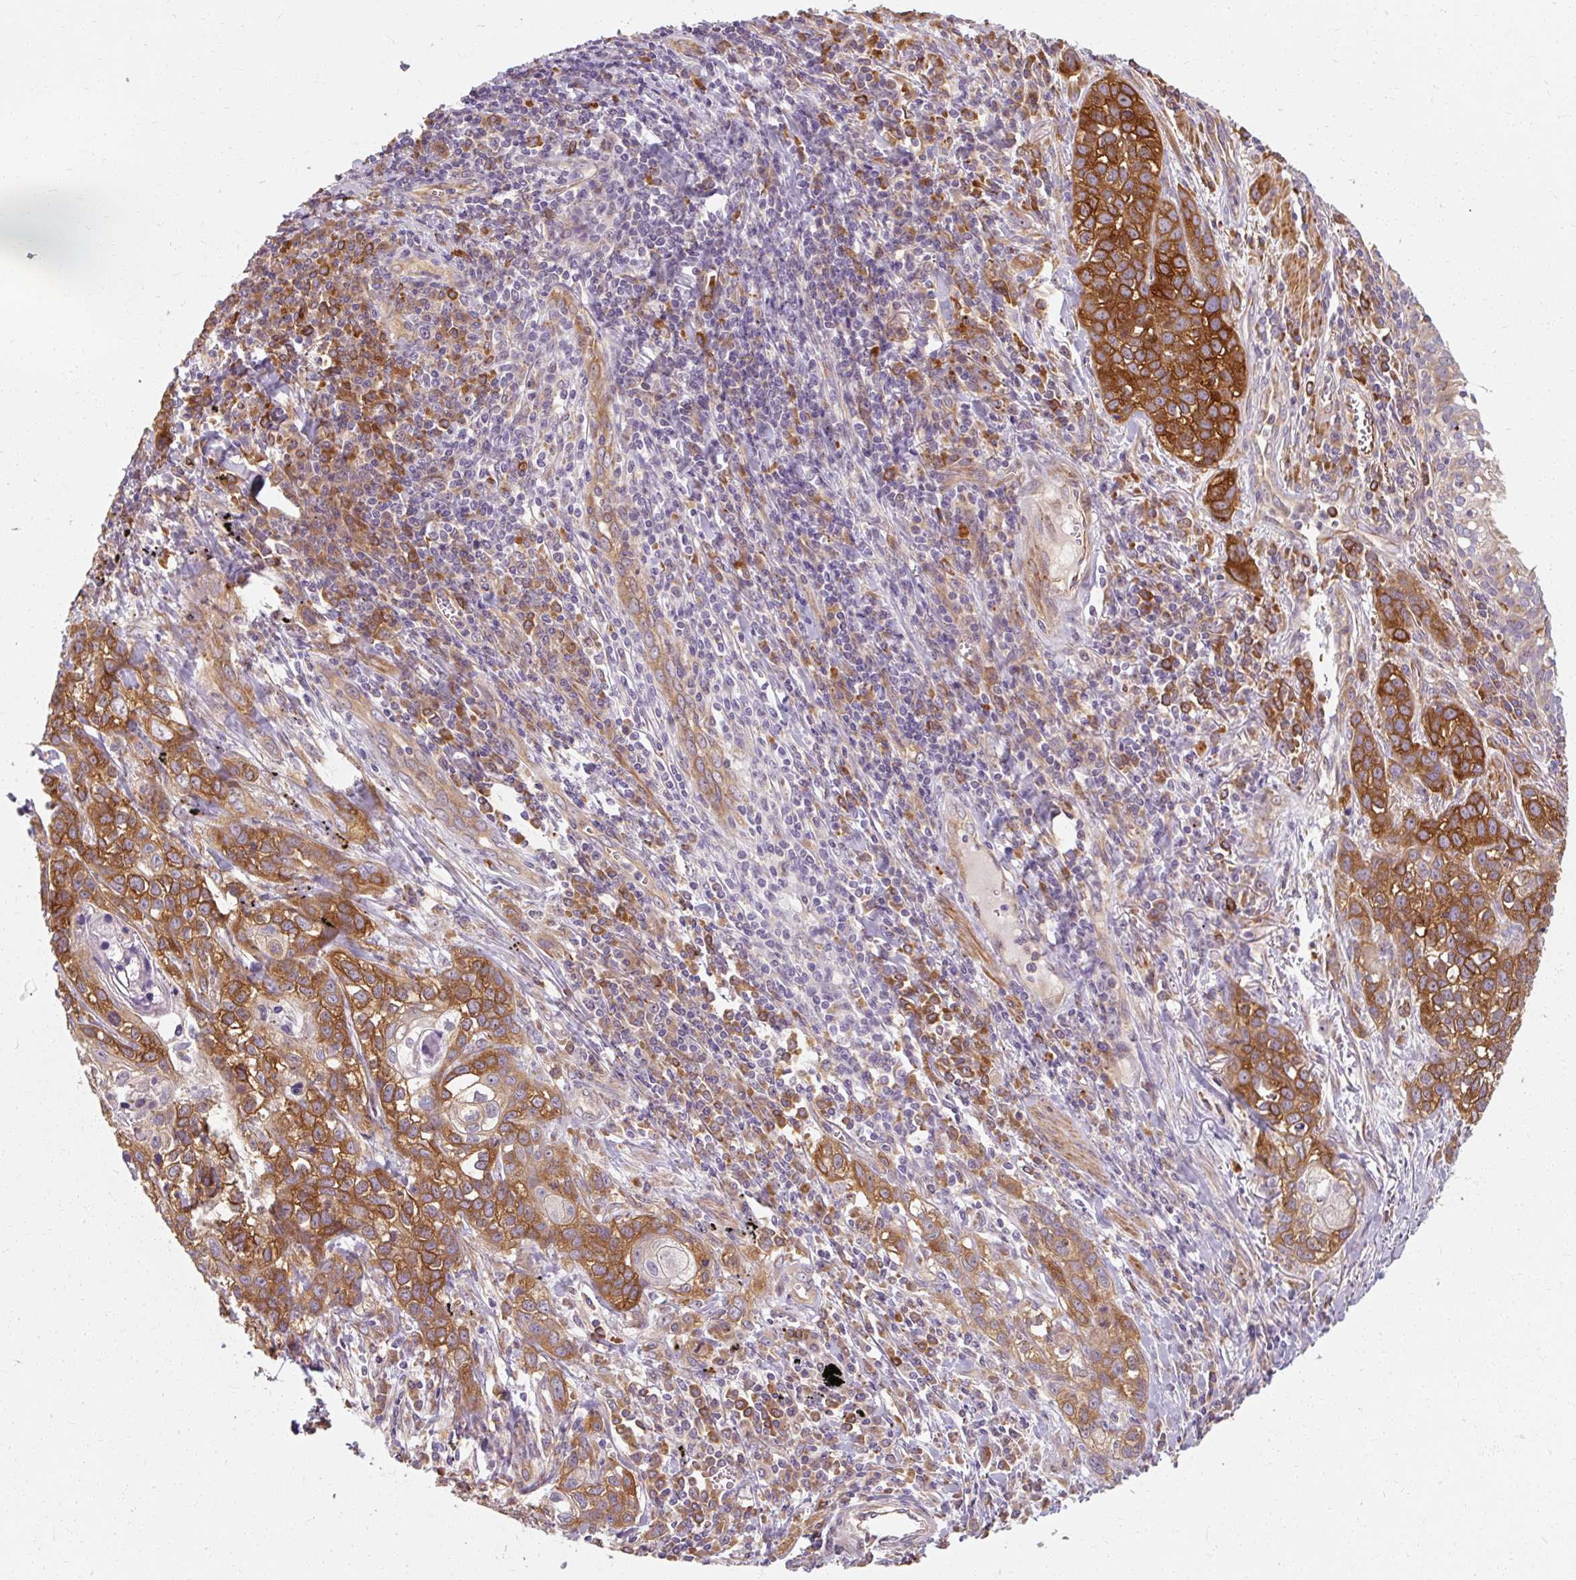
{"staining": {"intensity": "strong", "quantity": ">75%", "location": "cytoplasmic/membranous"}, "tissue": "lung cancer", "cell_type": "Tumor cells", "image_type": "cancer", "snomed": [{"axis": "morphology", "description": "Squamous cell carcinoma, NOS"}, {"axis": "topography", "description": "Lung"}], "caption": "Approximately >75% of tumor cells in human lung squamous cell carcinoma show strong cytoplasmic/membranous protein expression as visualized by brown immunohistochemical staining.", "gene": "TBC1D4", "patient": {"sex": "male", "age": 74}}